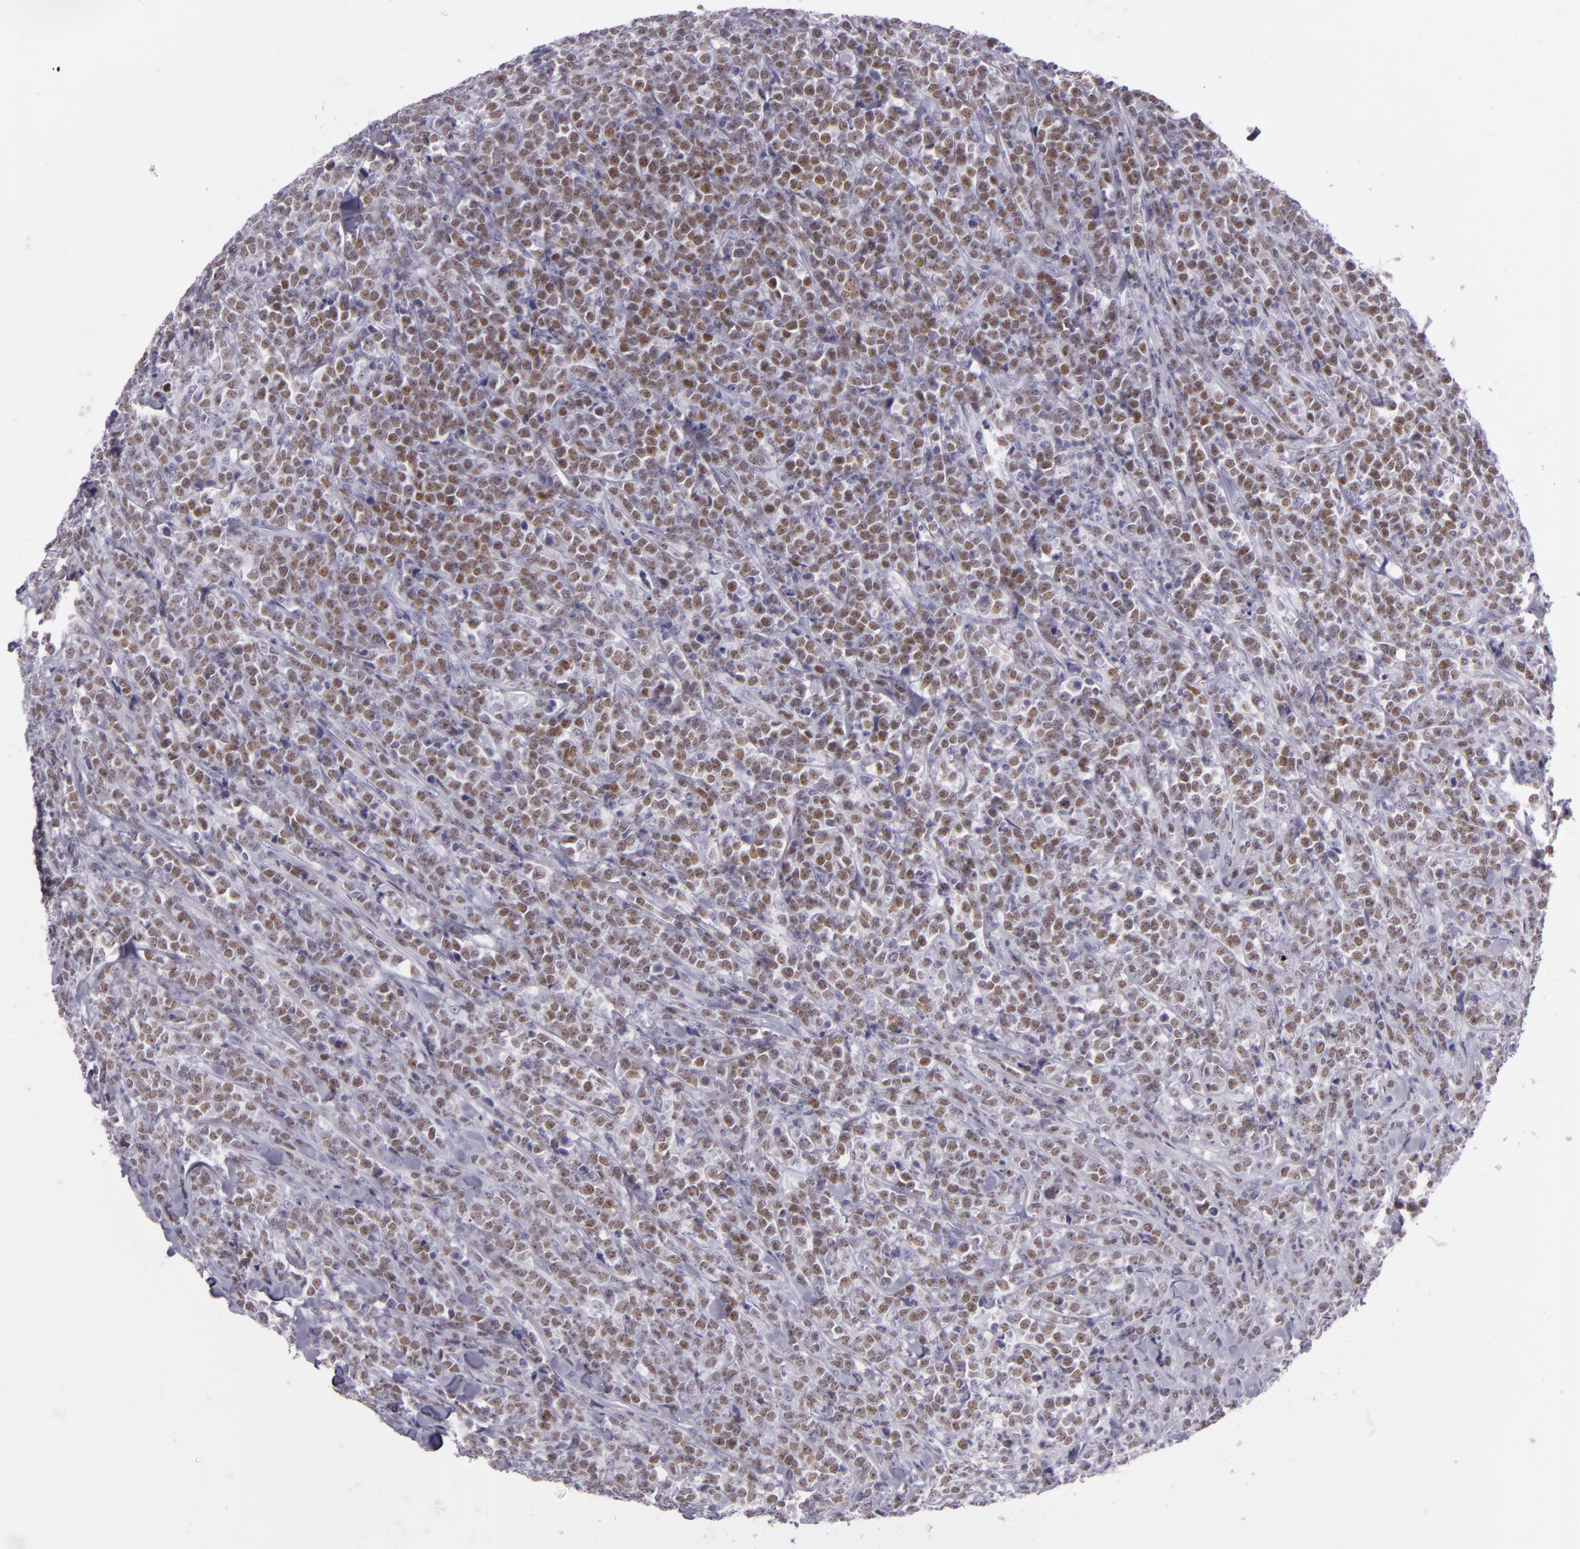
{"staining": {"intensity": "moderate", "quantity": ">75%", "location": "nuclear"}, "tissue": "lymphoma", "cell_type": "Tumor cells", "image_type": "cancer", "snomed": [{"axis": "morphology", "description": "Malignant lymphoma, non-Hodgkin's type, High grade"}, {"axis": "topography", "description": "Small intestine"}, {"axis": "topography", "description": "Colon"}], "caption": "Protein analysis of high-grade malignant lymphoma, non-Hodgkin's type tissue shows moderate nuclear staining in about >75% of tumor cells.", "gene": "MCM3", "patient": {"sex": "male", "age": 8}}